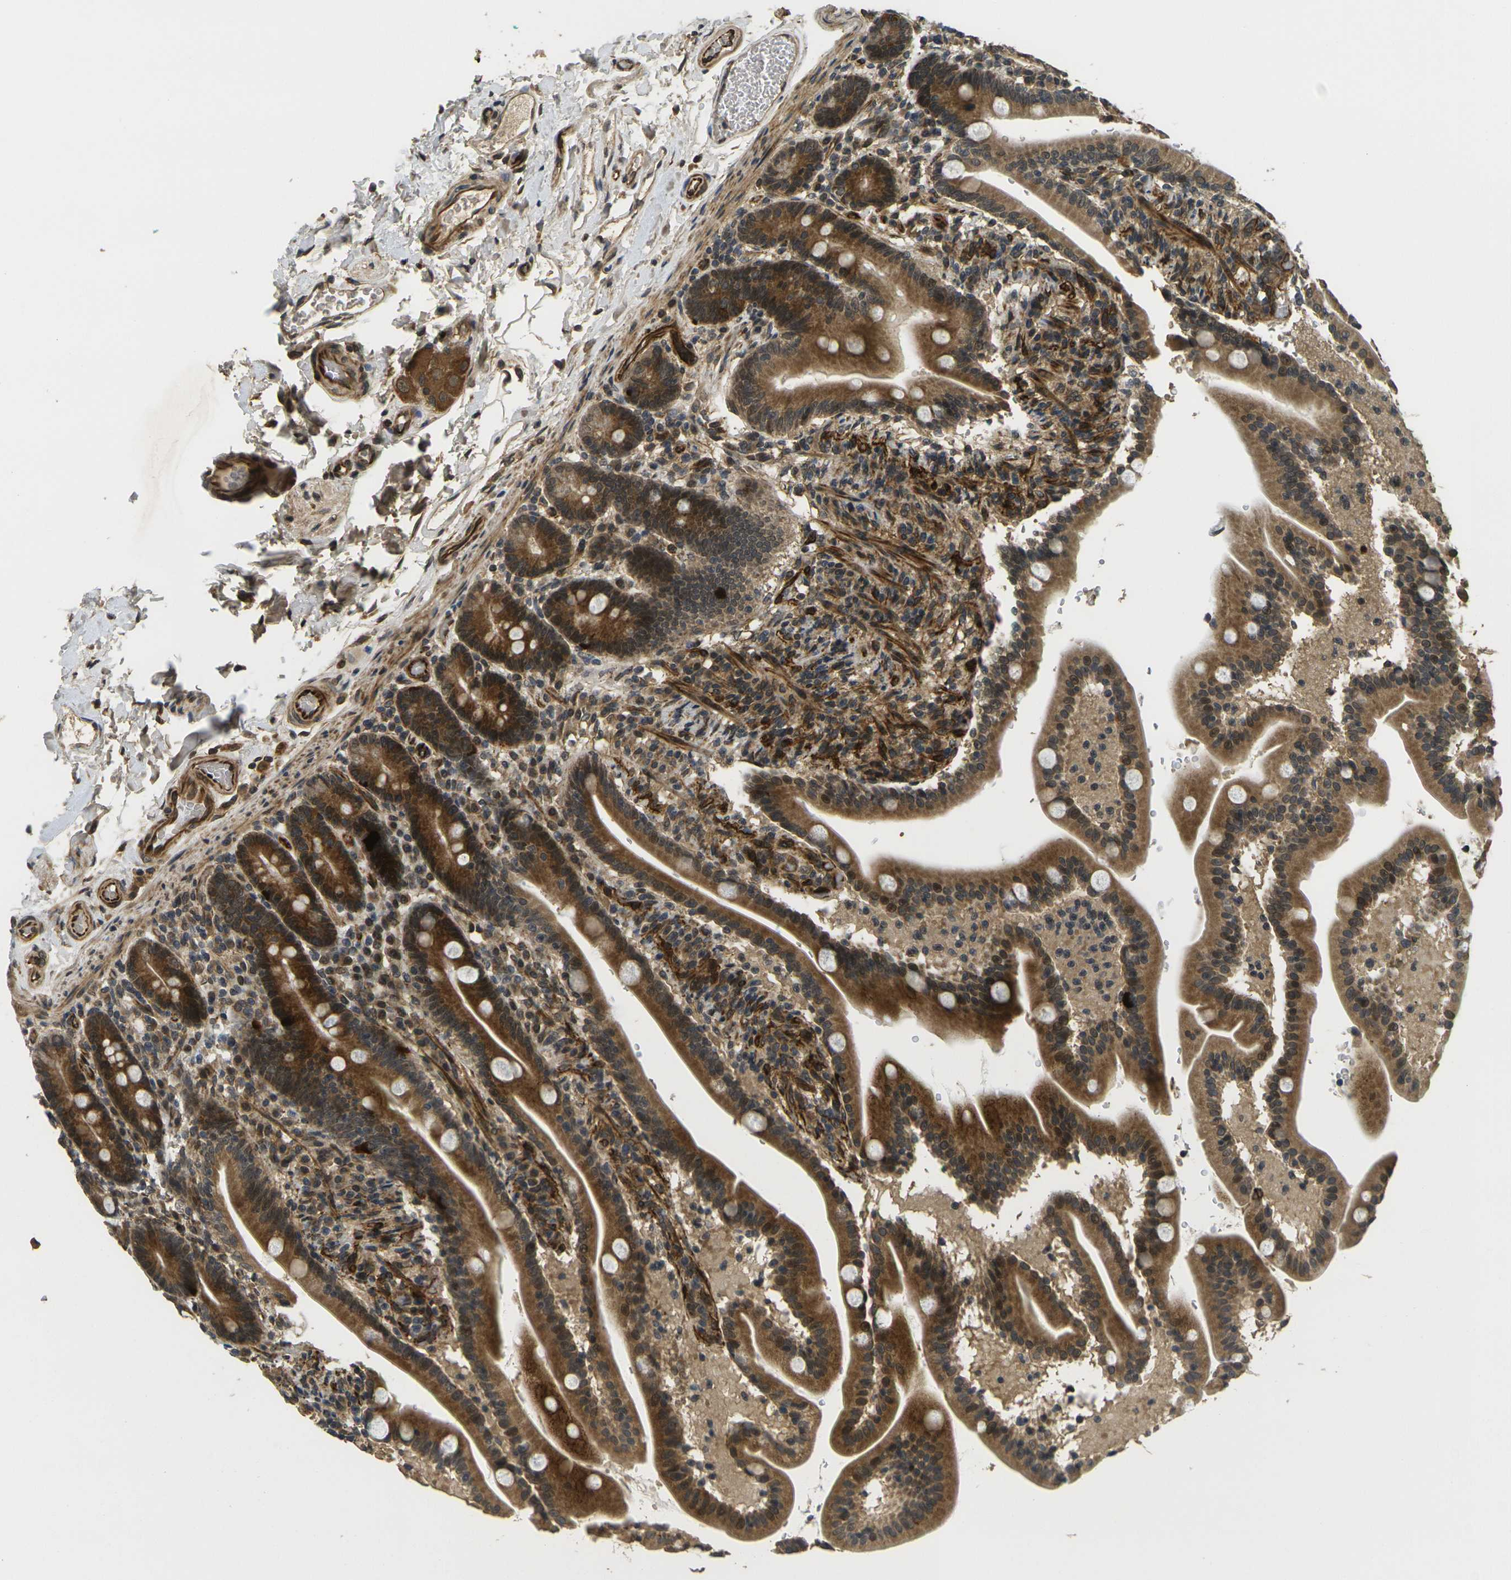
{"staining": {"intensity": "strong", "quantity": ">75%", "location": "cytoplasmic/membranous"}, "tissue": "duodenum", "cell_type": "Glandular cells", "image_type": "normal", "snomed": [{"axis": "morphology", "description": "Normal tissue, NOS"}, {"axis": "topography", "description": "Duodenum"}], "caption": "The histopathology image demonstrates staining of unremarkable duodenum, revealing strong cytoplasmic/membranous protein positivity (brown color) within glandular cells. The staining was performed using DAB (3,3'-diaminobenzidine) to visualize the protein expression in brown, while the nuclei were stained in blue with hematoxylin (Magnification: 20x).", "gene": "FUT11", "patient": {"sex": "male", "age": 54}}